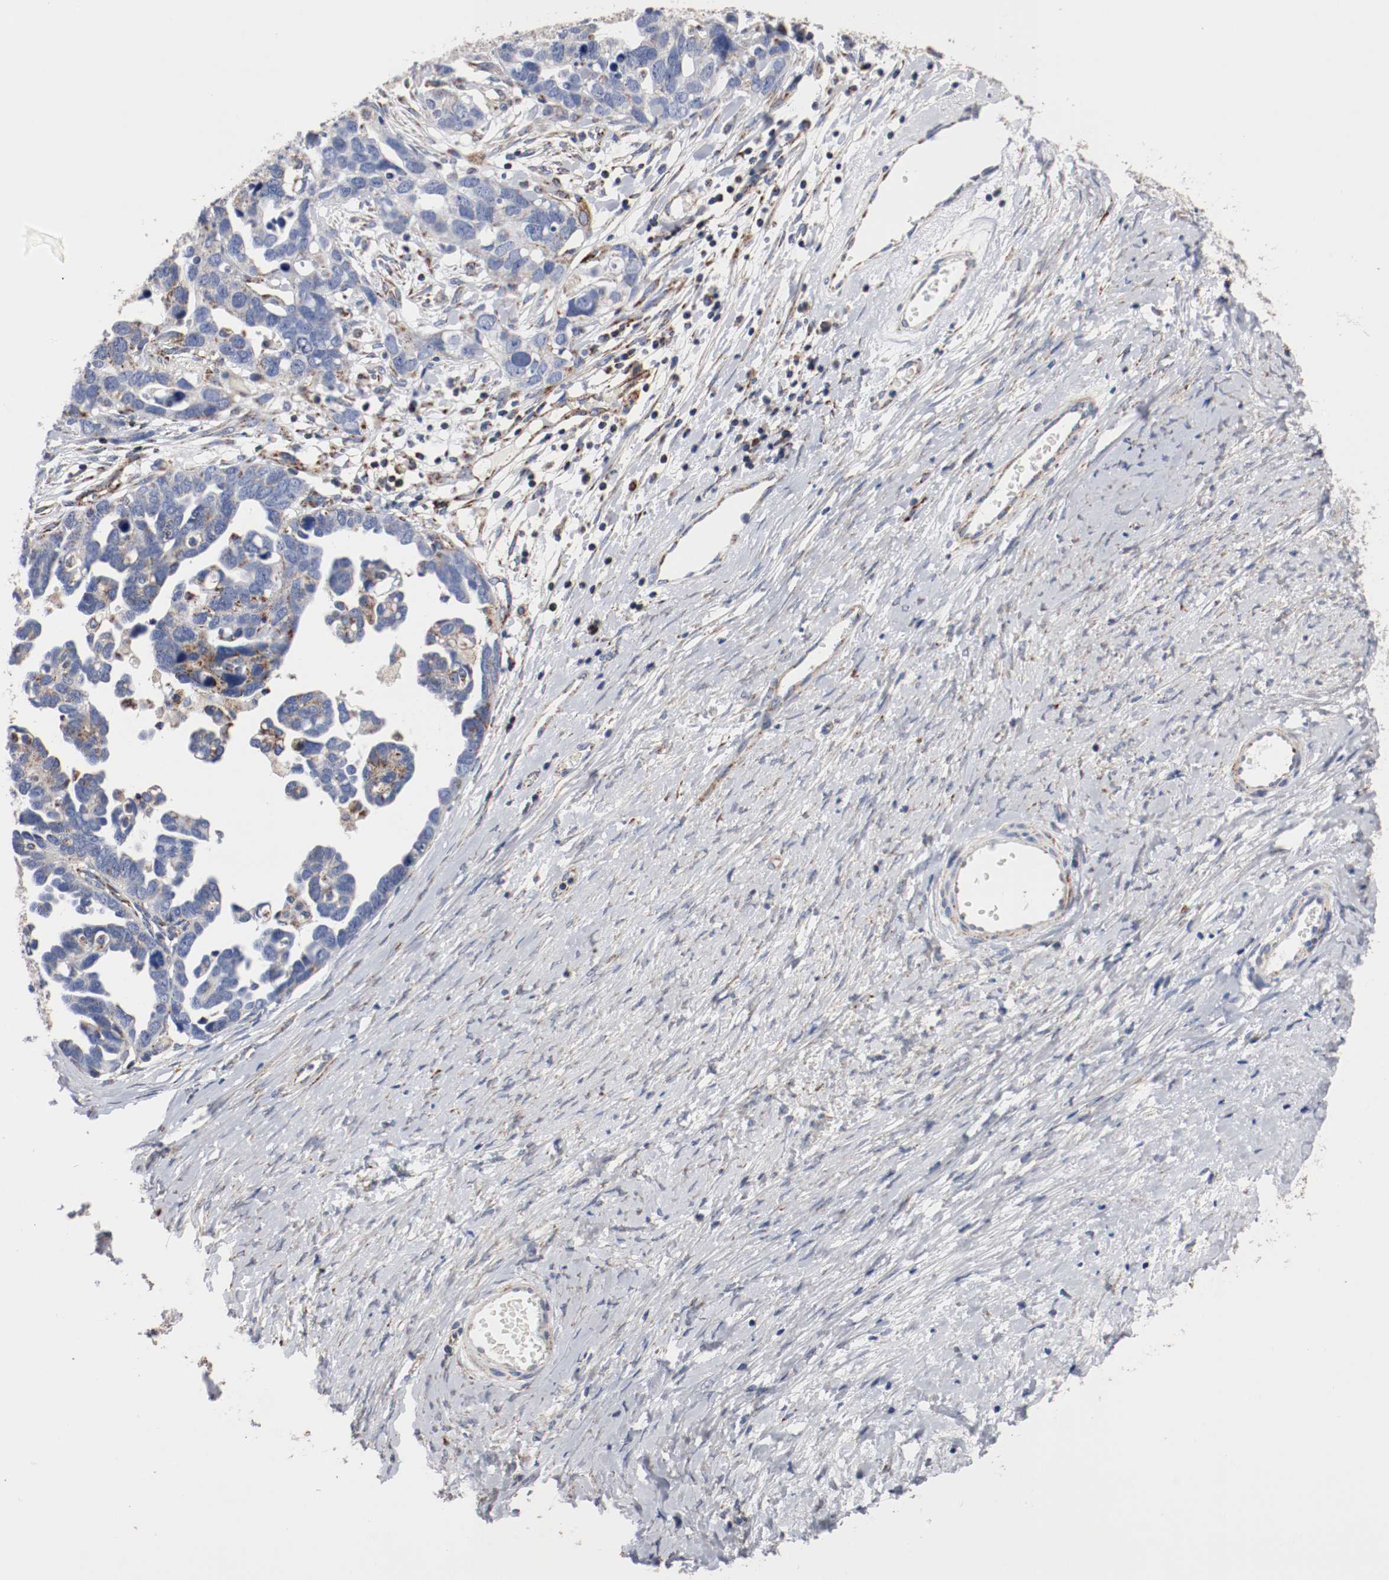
{"staining": {"intensity": "weak", "quantity": "25%-75%", "location": "cytoplasmic/membranous"}, "tissue": "ovarian cancer", "cell_type": "Tumor cells", "image_type": "cancer", "snomed": [{"axis": "morphology", "description": "Cystadenocarcinoma, serous, NOS"}, {"axis": "topography", "description": "Ovary"}], "caption": "Weak cytoplasmic/membranous expression for a protein is identified in approximately 25%-75% of tumor cells of ovarian cancer using immunohistochemistry.", "gene": "TUBD1", "patient": {"sex": "female", "age": 54}}